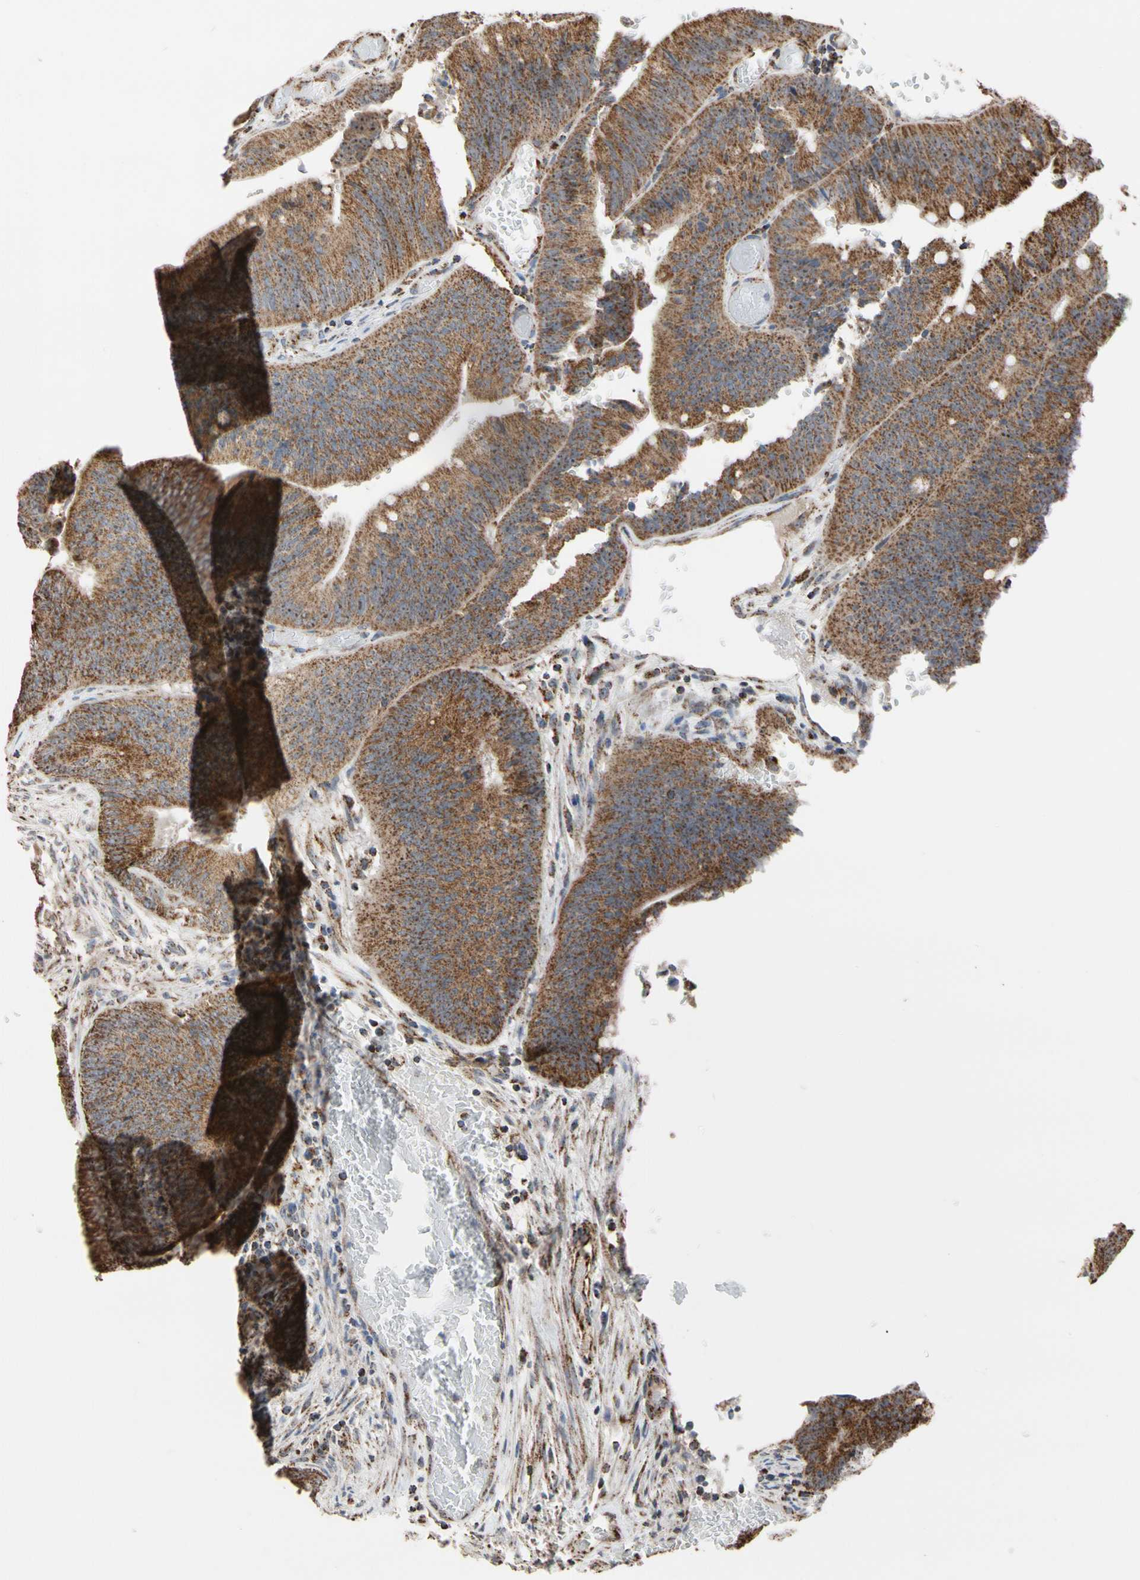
{"staining": {"intensity": "strong", "quantity": ">75%", "location": "cytoplasmic/membranous"}, "tissue": "colorectal cancer", "cell_type": "Tumor cells", "image_type": "cancer", "snomed": [{"axis": "morphology", "description": "Adenocarcinoma, NOS"}, {"axis": "topography", "description": "Rectum"}], "caption": "Colorectal cancer stained with DAB (3,3'-diaminobenzidine) immunohistochemistry reveals high levels of strong cytoplasmic/membranous staining in about >75% of tumor cells.", "gene": "FAM110B", "patient": {"sex": "female", "age": 66}}